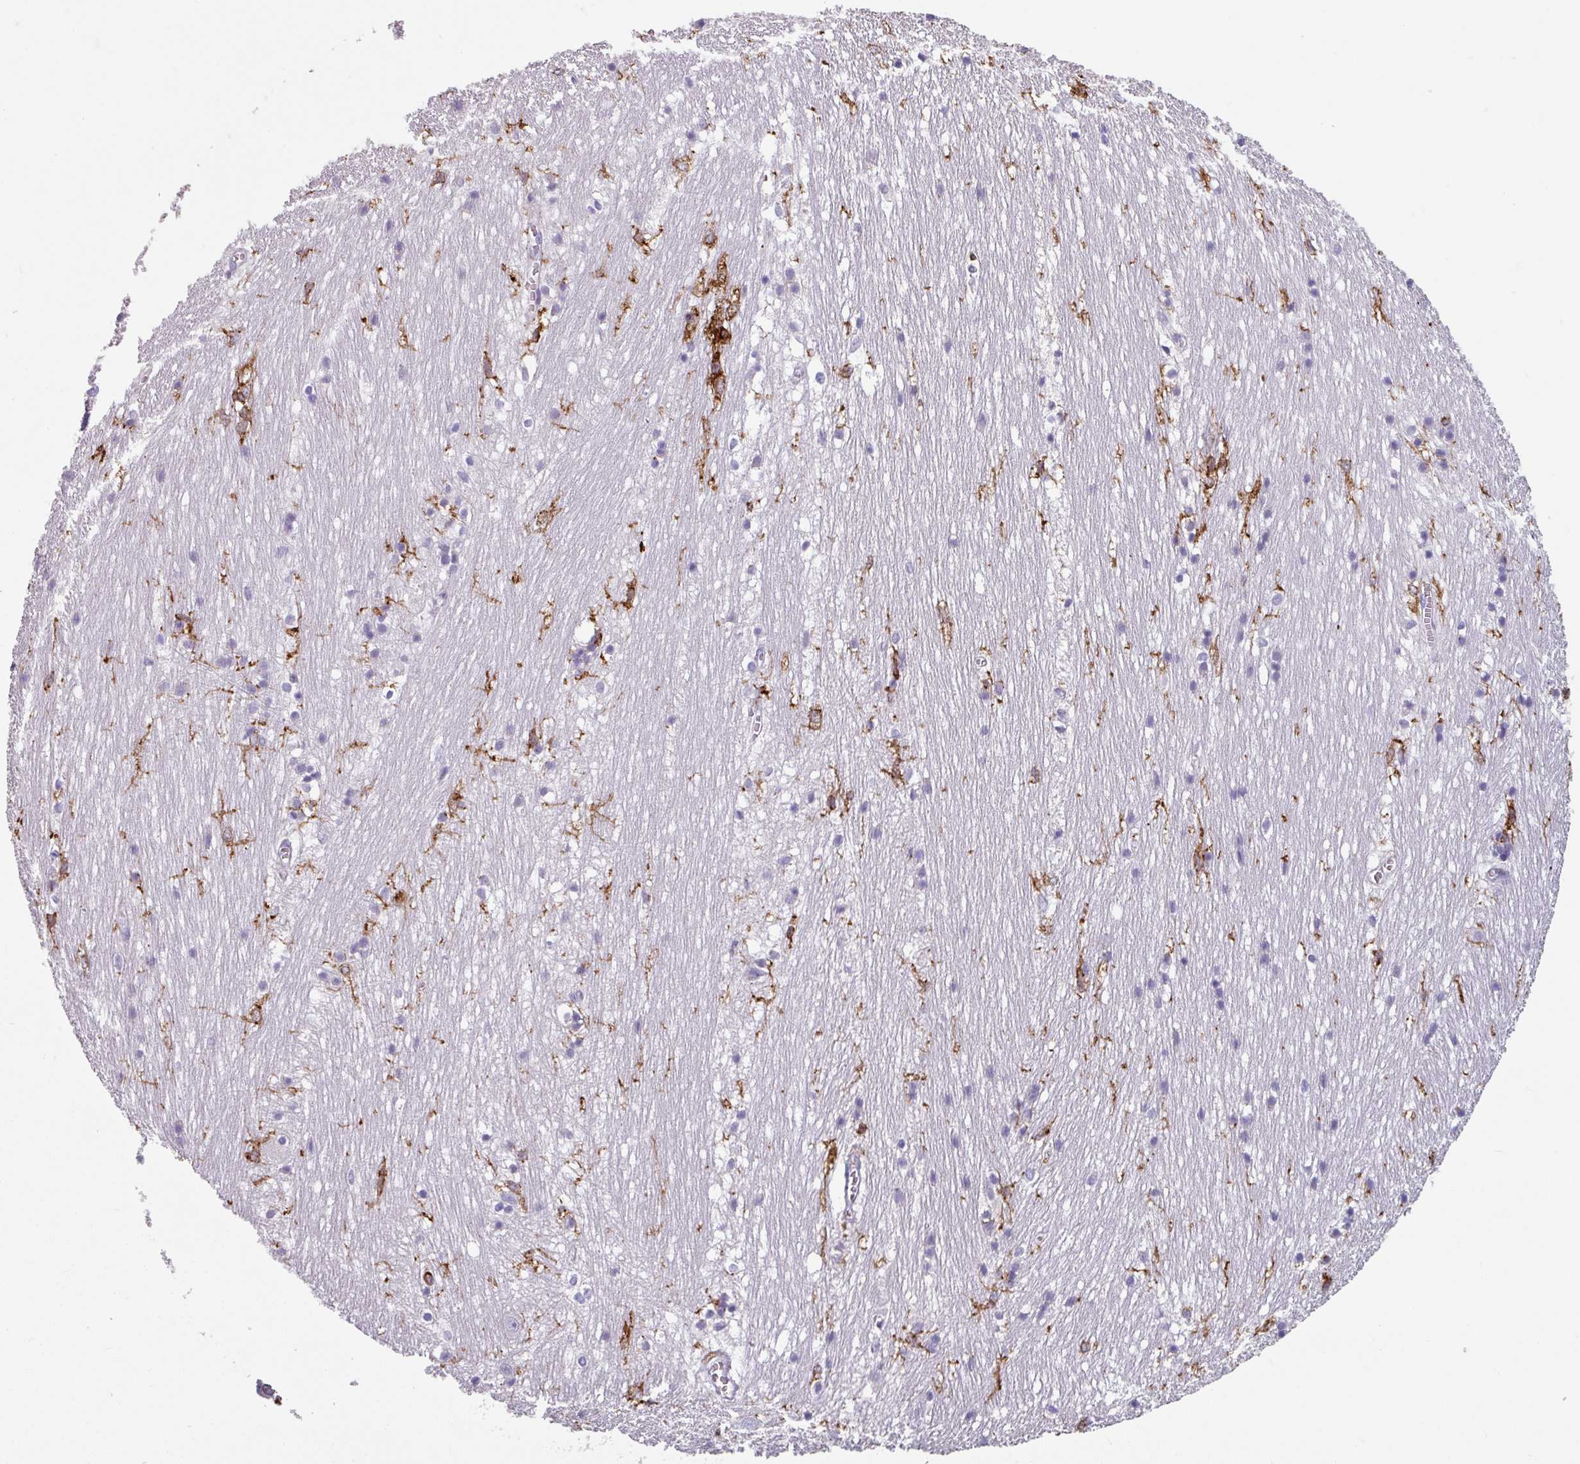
{"staining": {"intensity": "moderate", "quantity": "<25%", "location": "cytoplasmic/membranous"}, "tissue": "hippocampus", "cell_type": "Glial cells", "image_type": "normal", "snomed": [{"axis": "morphology", "description": "Normal tissue, NOS"}, {"axis": "topography", "description": "Hippocampus"}], "caption": "Immunohistochemistry staining of benign hippocampus, which demonstrates low levels of moderate cytoplasmic/membranous expression in approximately <25% of glial cells indicating moderate cytoplasmic/membranous protein expression. The staining was performed using DAB (brown) for protein detection and nuclei were counterstained in hematoxylin (blue).", "gene": "EXOSC5", "patient": {"sex": "female", "age": 64}}